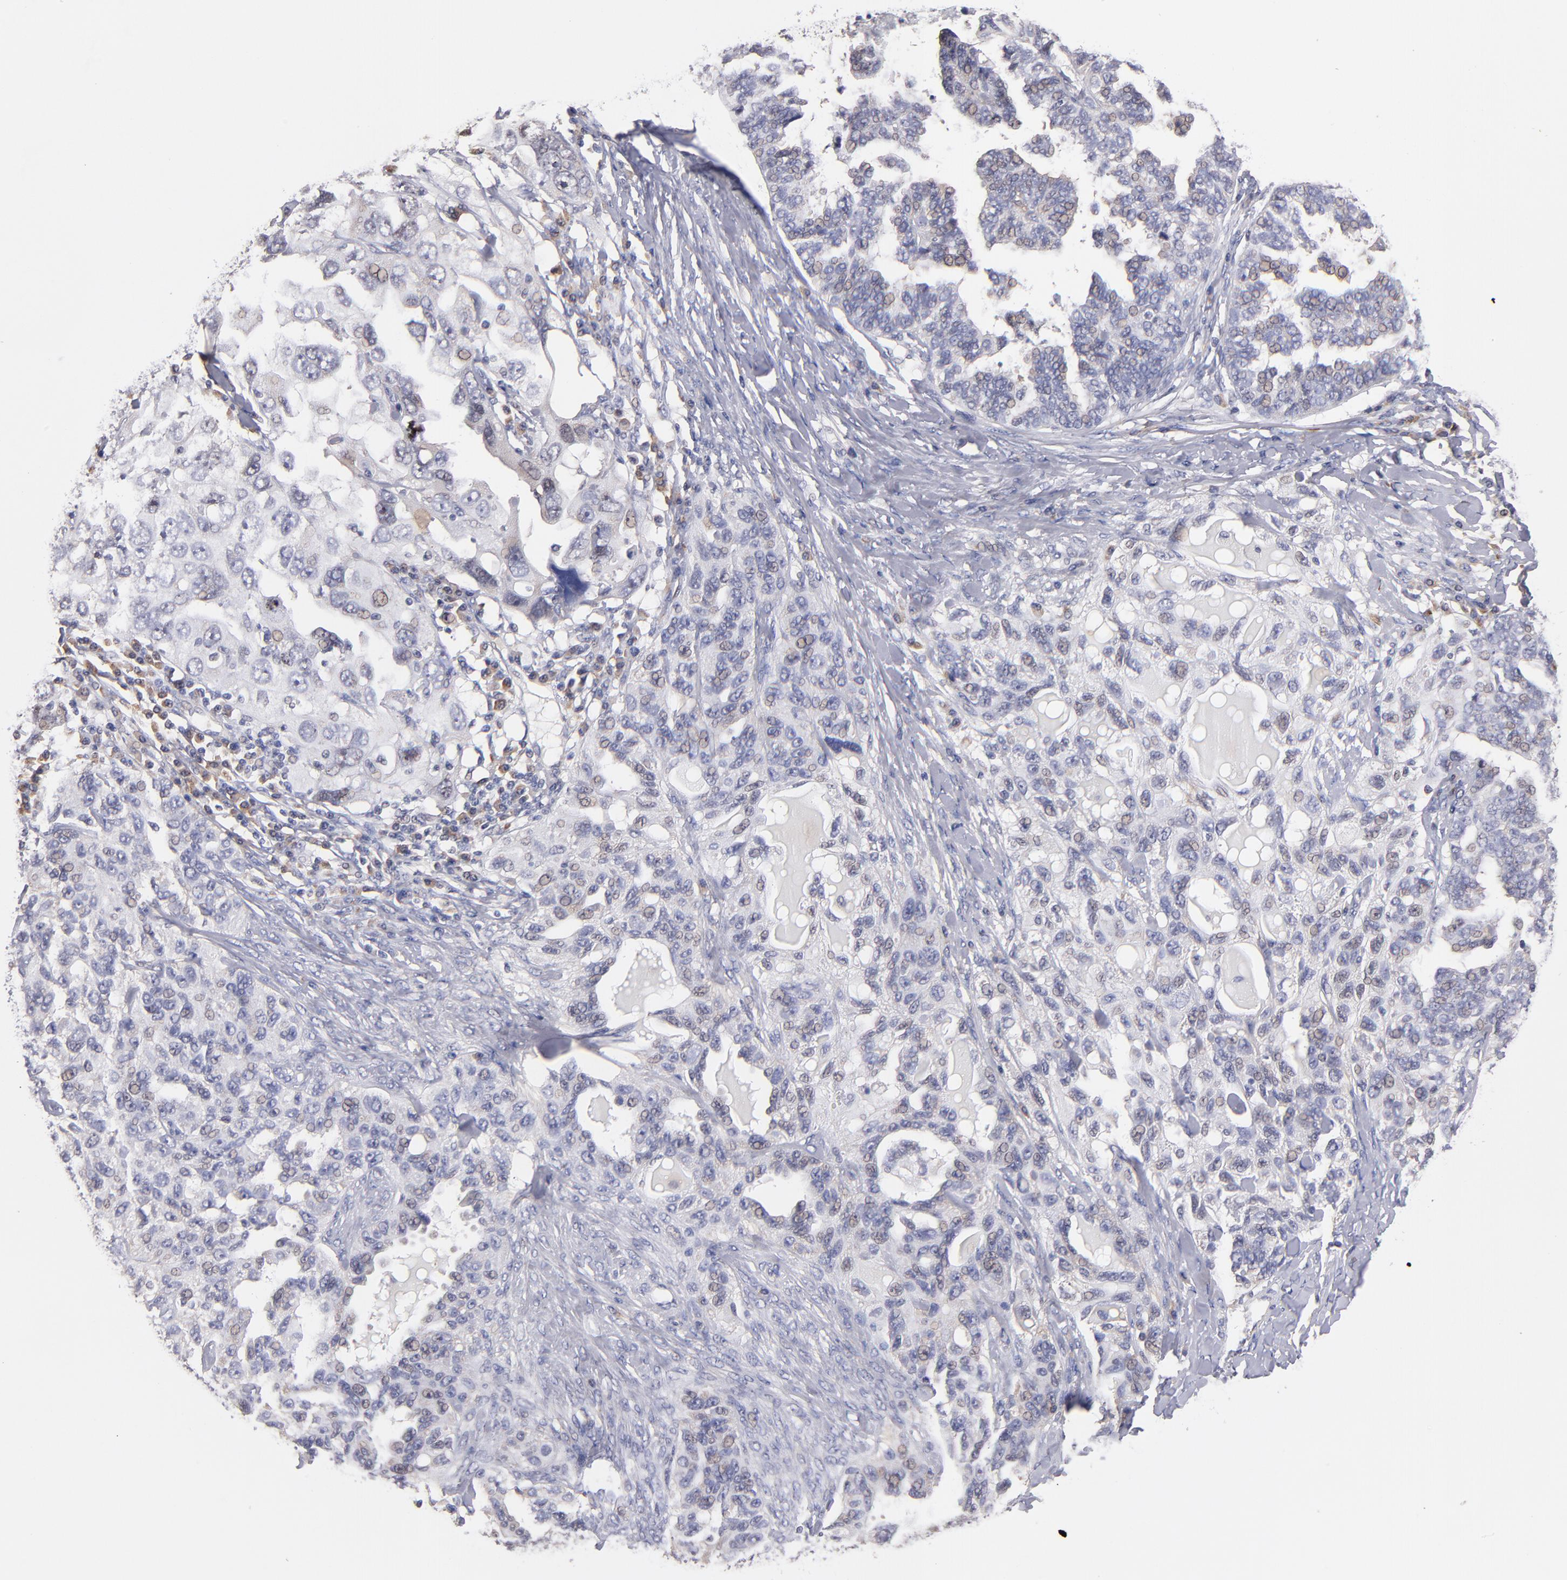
{"staining": {"intensity": "weak", "quantity": "<25%", "location": "cytoplasmic/membranous"}, "tissue": "ovarian cancer", "cell_type": "Tumor cells", "image_type": "cancer", "snomed": [{"axis": "morphology", "description": "Cystadenocarcinoma, serous, NOS"}, {"axis": "topography", "description": "Ovary"}], "caption": "Immunohistochemical staining of human ovarian cancer shows no significant positivity in tumor cells.", "gene": "EIF3L", "patient": {"sex": "female", "age": 82}}